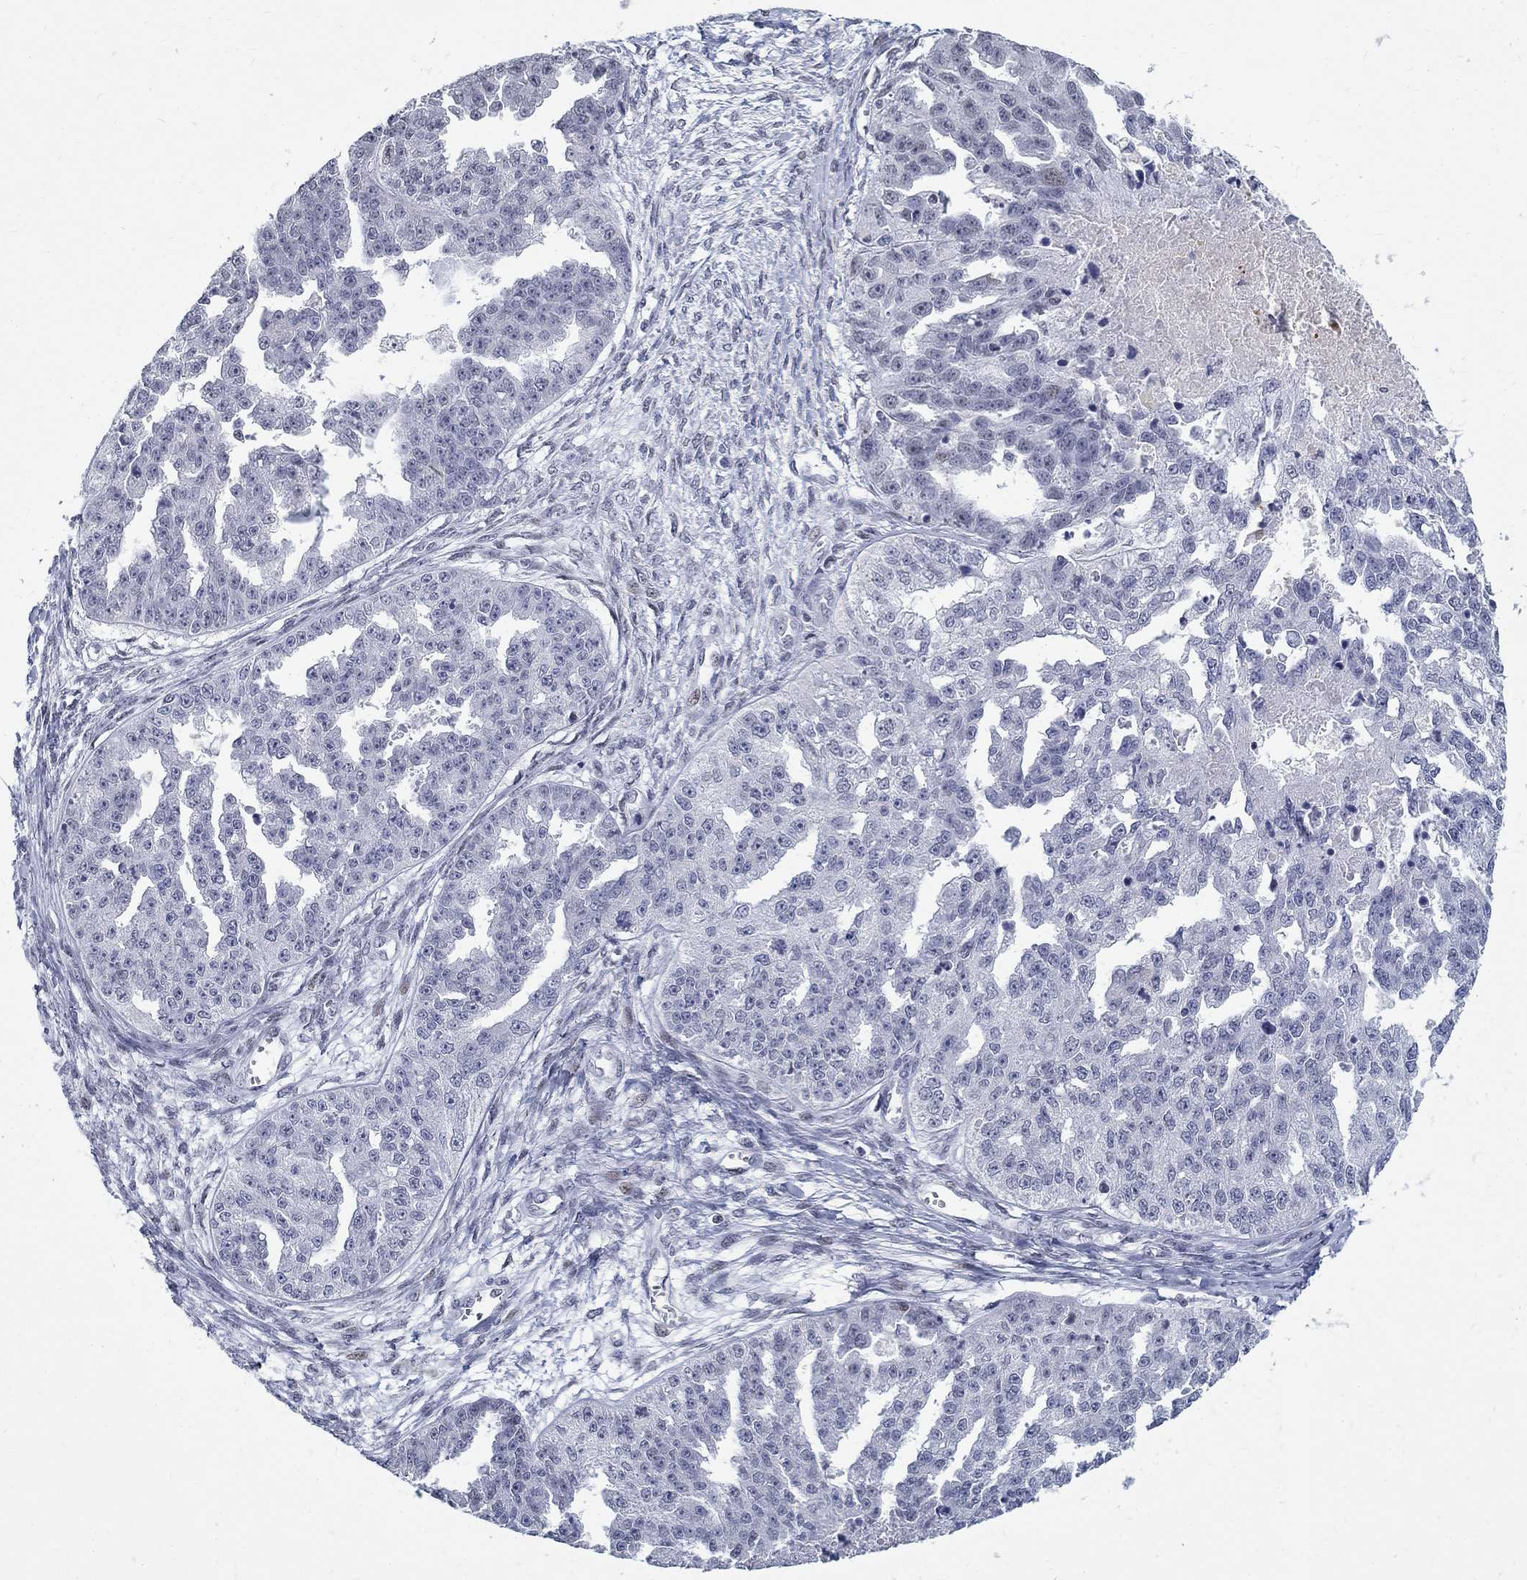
{"staining": {"intensity": "negative", "quantity": "none", "location": "none"}, "tissue": "ovarian cancer", "cell_type": "Tumor cells", "image_type": "cancer", "snomed": [{"axis": "morphology", "description": "Cystadenocarcinoma, serous, NOS"}, {"axis": "topography", "description": "Ovary"}], "caption": "High magnification brightfield microscopy of ovarian cancer (serous cystadenocarcinoma) stained with DAB (3,3'-diaminobenzidine) (brown) and counterstained with hematoxylin (blue): tumor cells show no significant expression. The staining was performed using DAB (3,3'-diaminobenzidine) to visualize the protein expression in brown, while the nuclei were stained in blue with hematoxylin (Magnification: 20x).", "gene": "BHLHE22", "patient": {"sex": "female", "age": 58}}